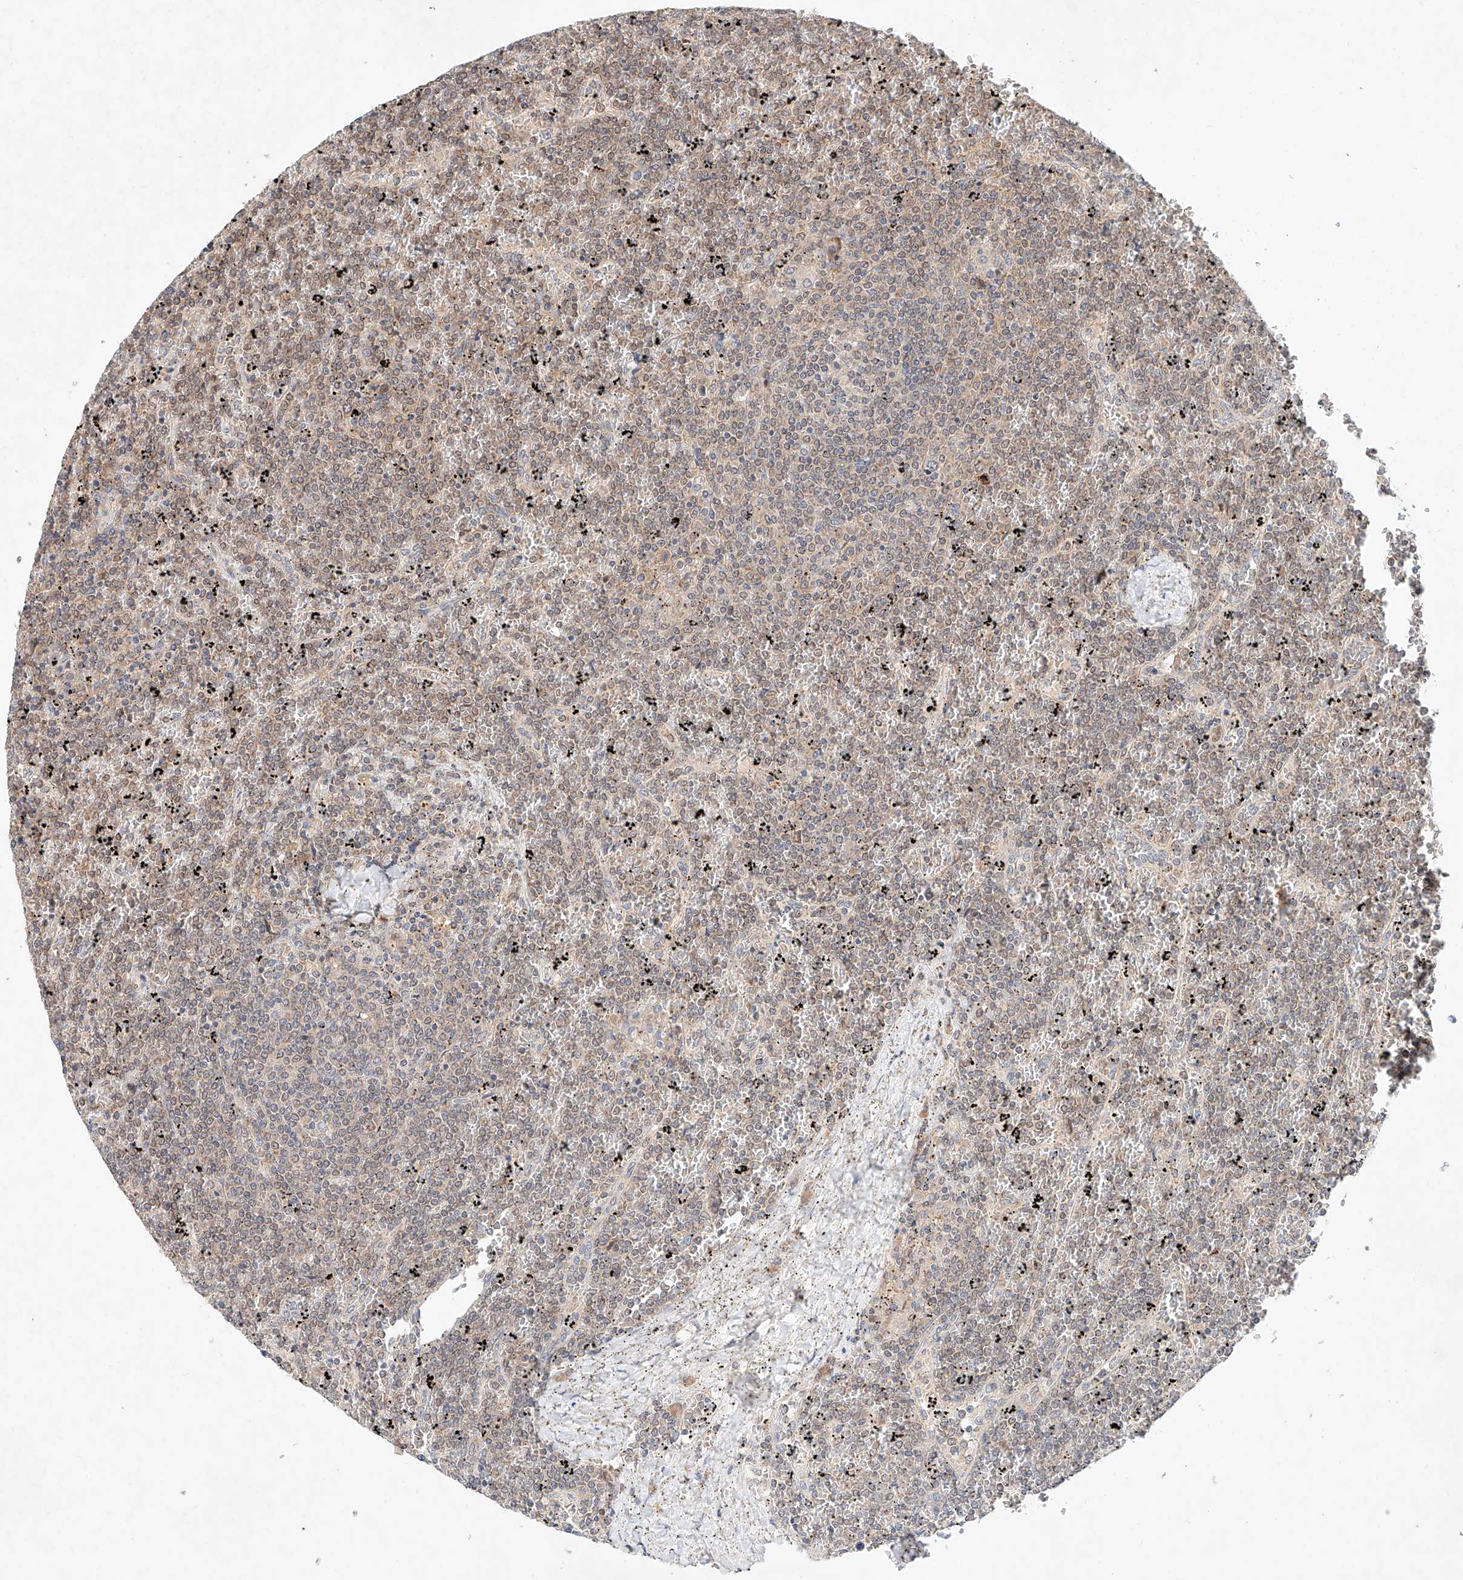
{"staining": {"intensity": "weak", "quantity": "25%-75%", "location": "nuclear"}, "tissue": "lymphoma", "cell_type": "Tumor cells", "image_type": "cancer", "snomed": [{"axis": "morphology", "description": "Malignant lymphoma, non-Hodgkin's type, Low grade"}, {"axis": "topography", "description": "Spleen"}], "caption": "Brown immunohistochemical staining in human lymphoma reveals weak nuclear positivity in about 25%-75% of tumor cells.", "gene": "C6orf118", "patient": {"sex": "female", "age": 19}}